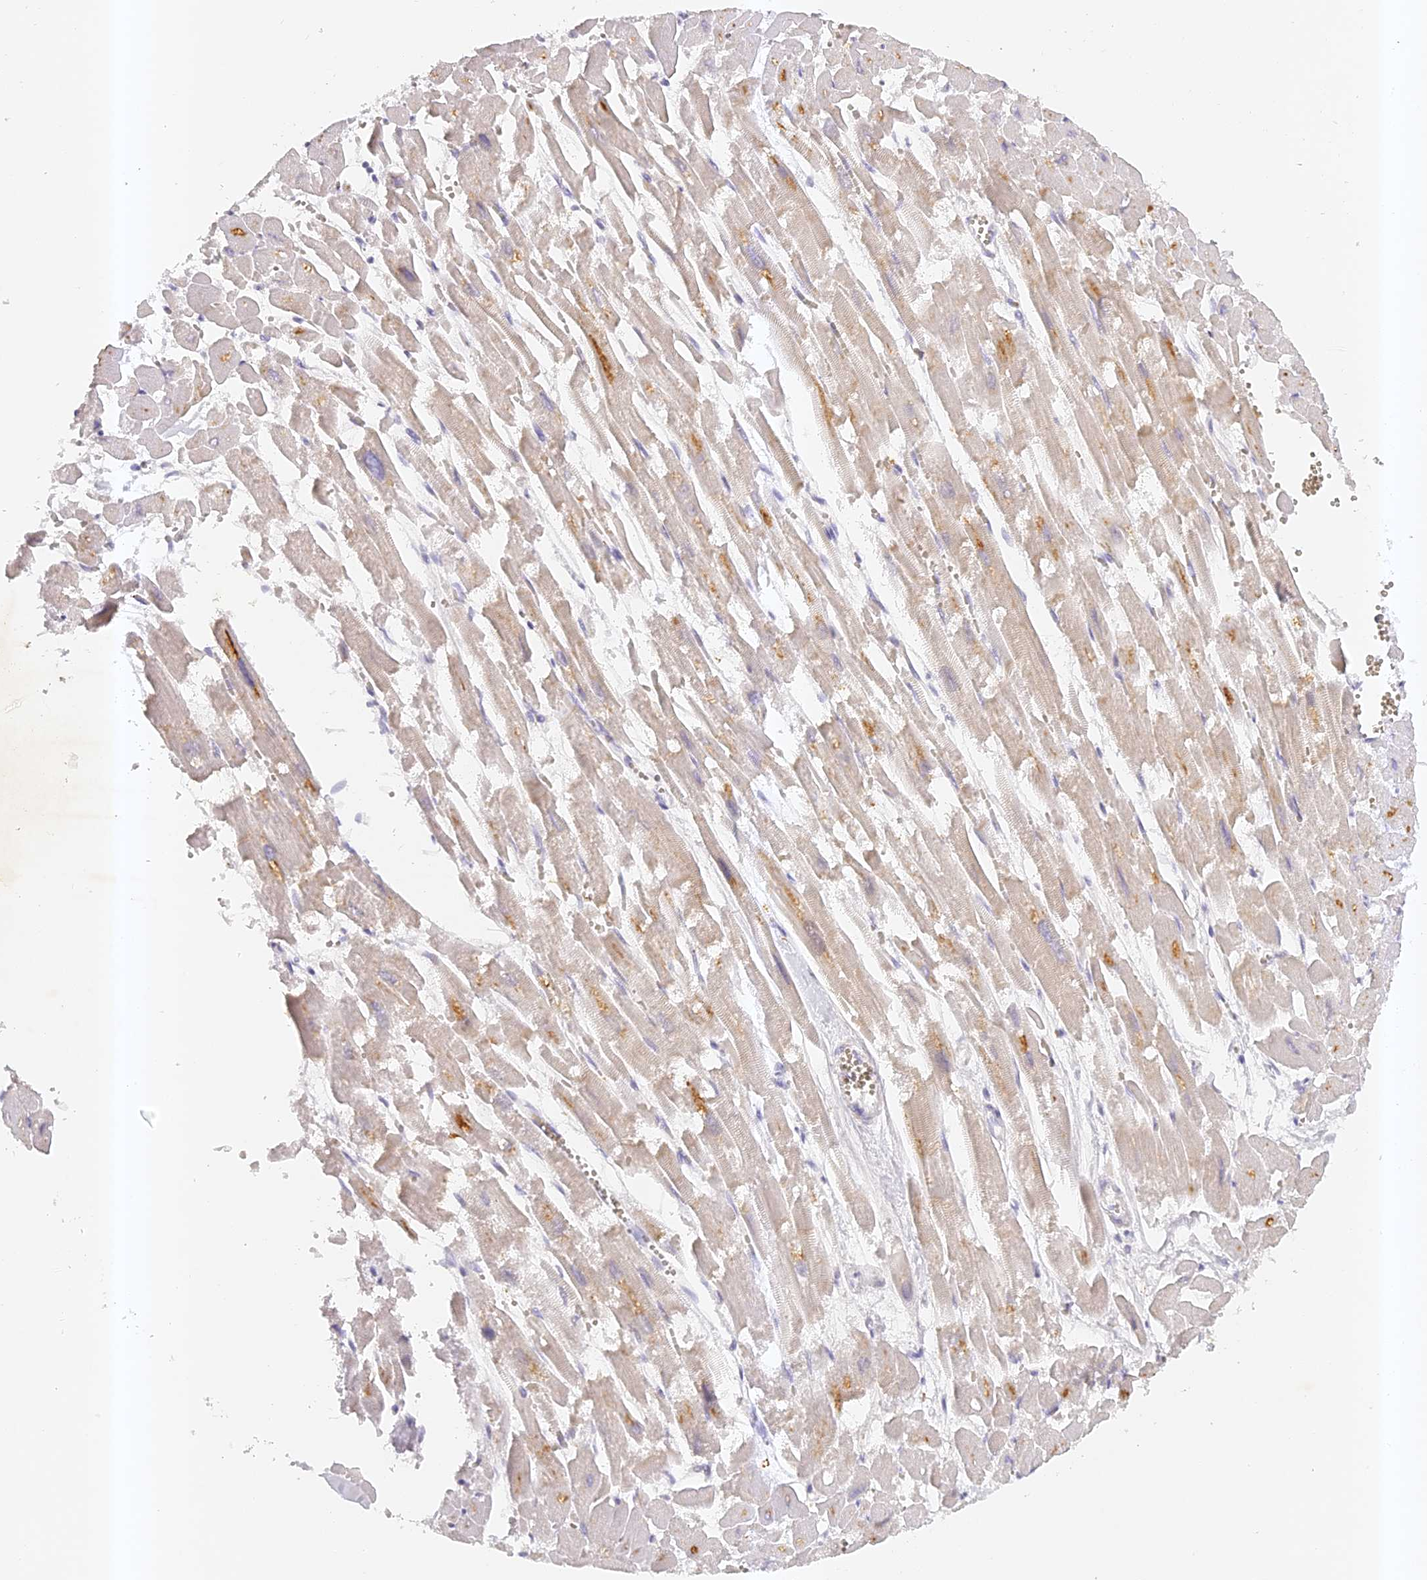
{"staining": {"intensity": "moderate", "quantity": "<25%", "location": "cytoplasmic/membranous"}, "tissue": "heart muscle", "cell_type": "Cardiomyocytes", "image_type": "normal", "snomed": [{"axis": "morphology", "description": "Normal tissue, NOS"}, {"axis": "topography", "description": "Heart"}], "caption": "Cardiomyocytes show low levels of moderate cytoplasmic/membranous expression in approximately <25% of cells in normal human heart muscle.", "gene": "ELL3", "patient": {"sex": "male", "age": 54}}